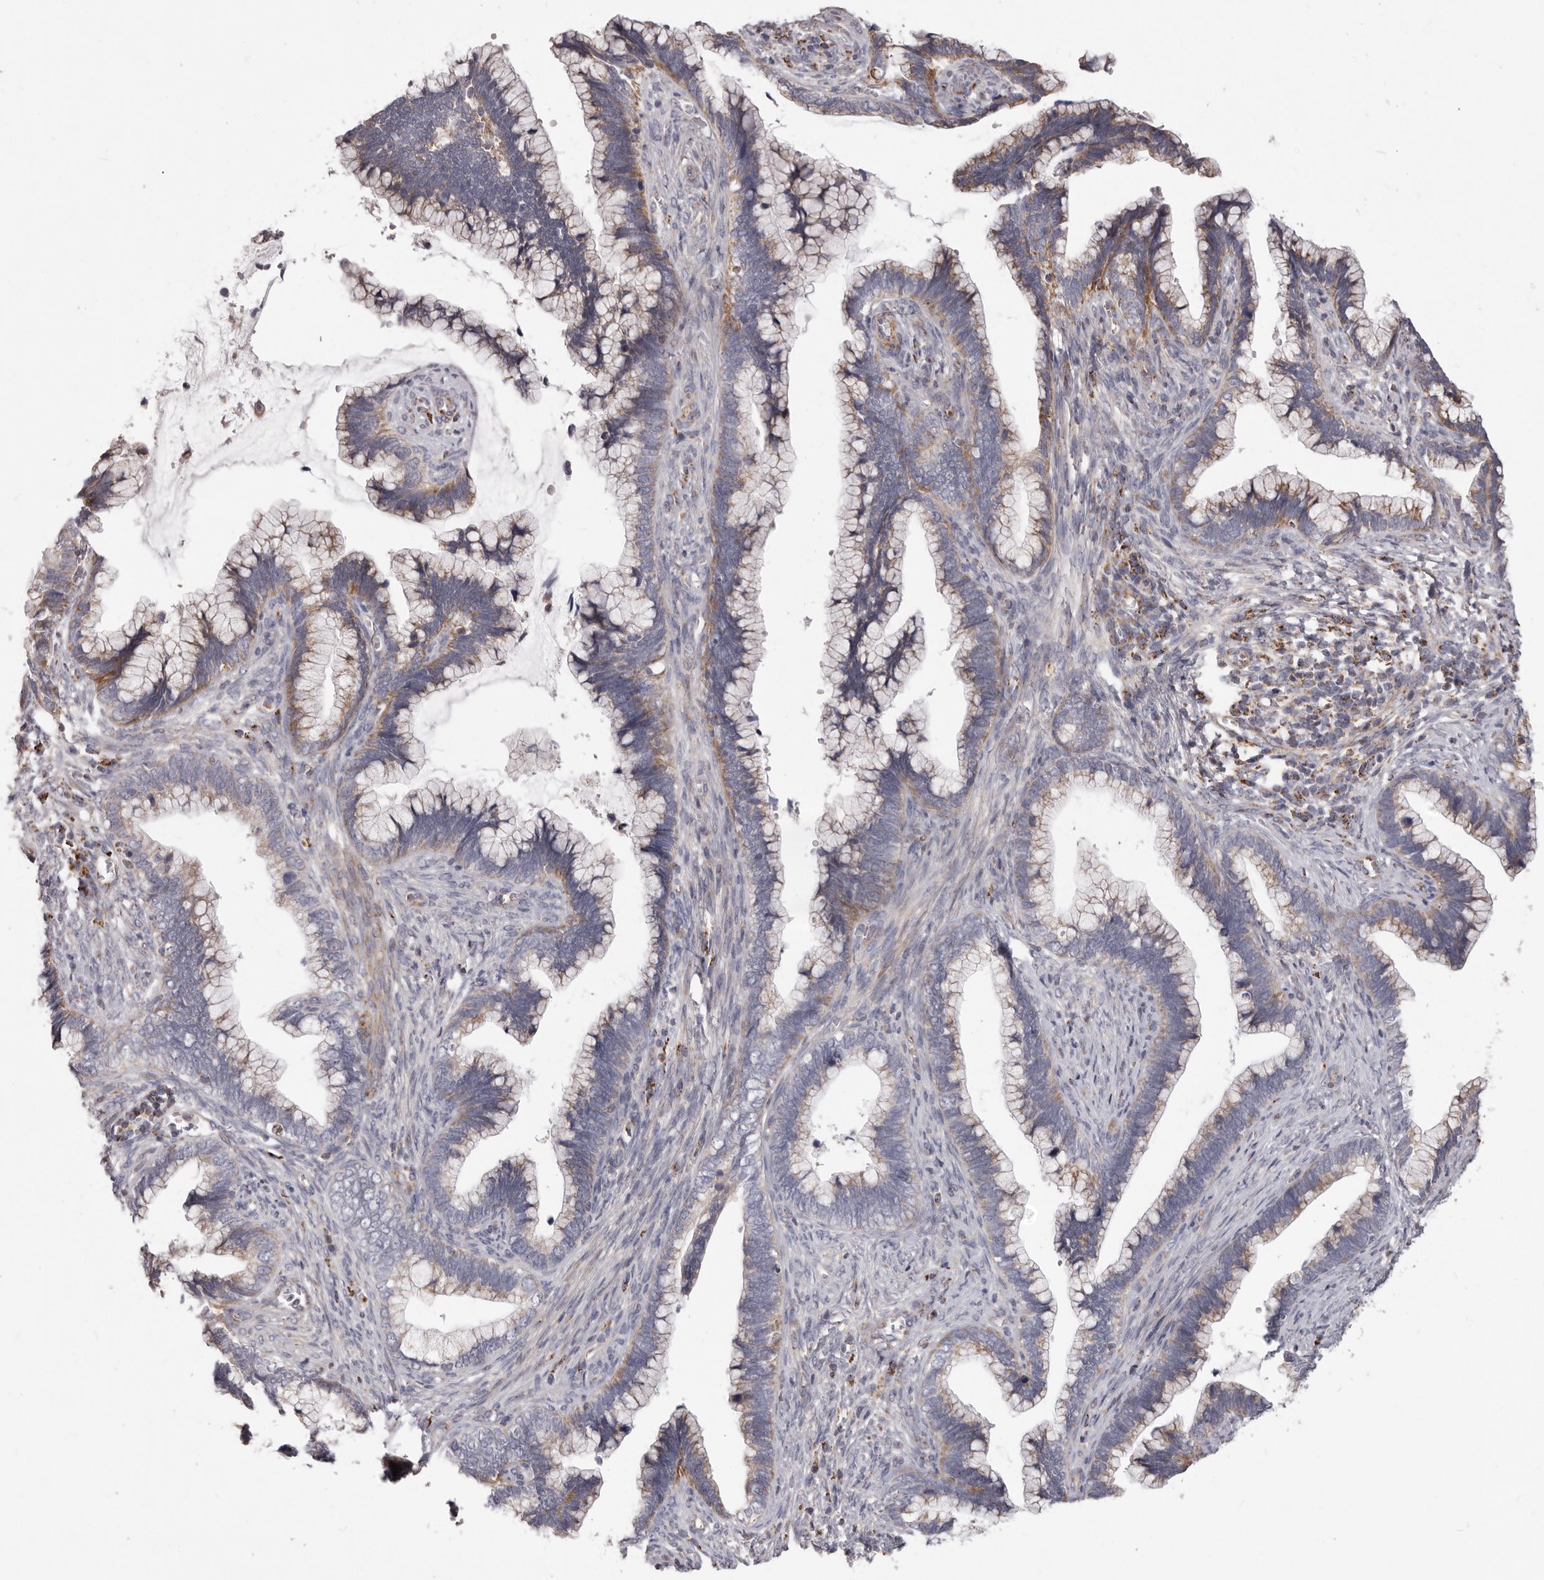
{"staining": {"intensity": "moderate", "quantity": "25%-75%", "location": "cytoplasmic/membranous"}, "tissue": "cervical cancer", "cell_type": "Tumor cells", "image_type": "cancer", "snomed": [{"axis": "morphology", "description": "Adenocarcinoma, NOS"}, {"axis": "topography", "description": "Cervix"}], "caption": "Immunohistochemical staining of human cervical cancer (adenocarcinoma) demonstrates moderate cytoplasmic/membranous protein staining in approximately 25%-75% of tumor cells. (DAB (3,3'-diaminobenzidine) IHC, brown staining for protein, blue staining for nuclei).", "gene": "PRMT2", "patient": {"sex": "female", "age": 44}}